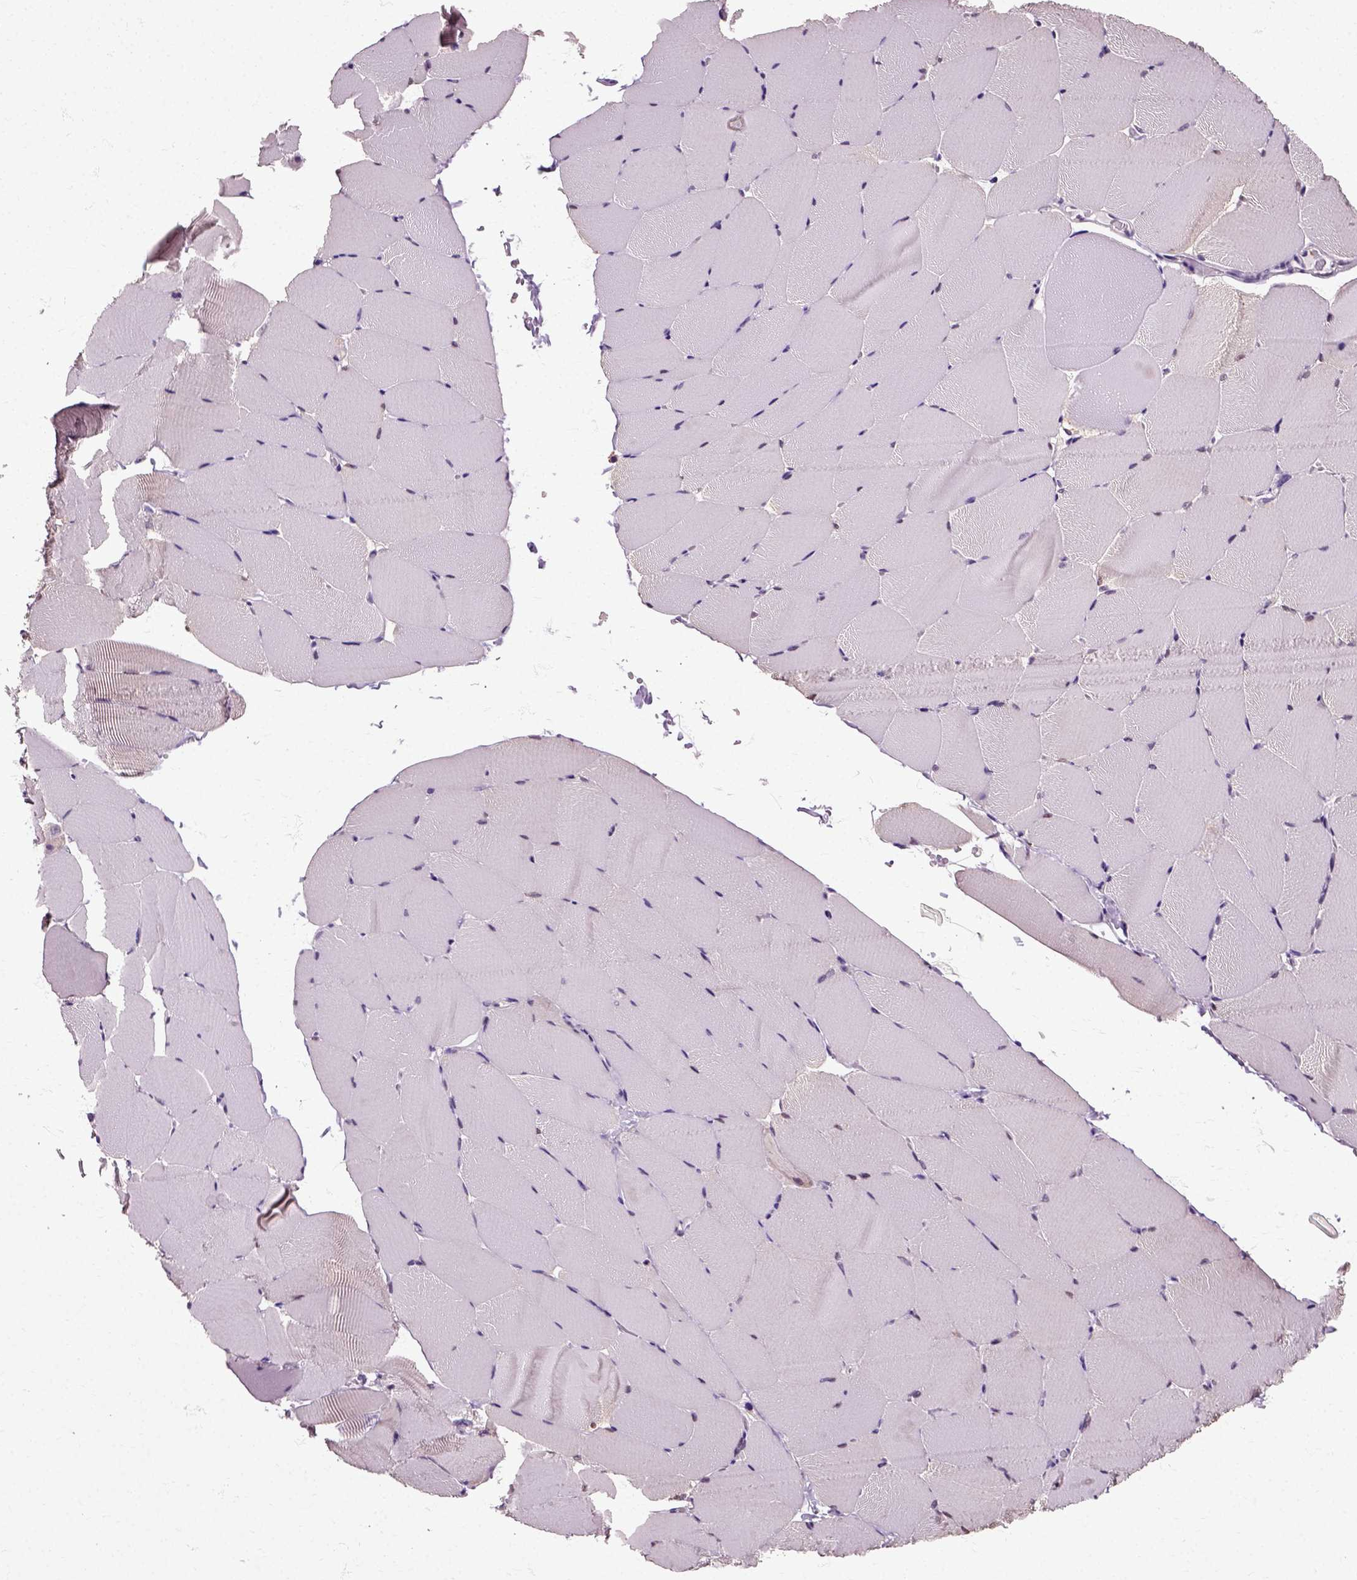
{"staining": {"intensity": "weak", "quantity": "25%-75%", "location": "cytoplasmic/membranous,nuclear"}, "tissue": "skeletal muscle", "cell_type": "Myocytes", "image_type": "normal", "snomed": [{"axis": "morphology", "description": "Normal tissue, NOS"}, {"axis": "topography", "description": "Skeletal muscle"}], "caption": "Immunohistochemistry (IHC) staining of unremarkable skeletal muscle, which displays low levels of weak cytoplasmic/membranous,nuclear staining in approximately 25%-75% of myocytes indicating weak cytoplasmic/membranous,nuclear protein expression. The staining was performed using DAB (3,3'-diaminobenzidine) (brown) for protein detection and nuclei were counterstained in hematoxylin (blue).", "gene": "HSPA2", "patient": {"sex": "female", "age": 37}}